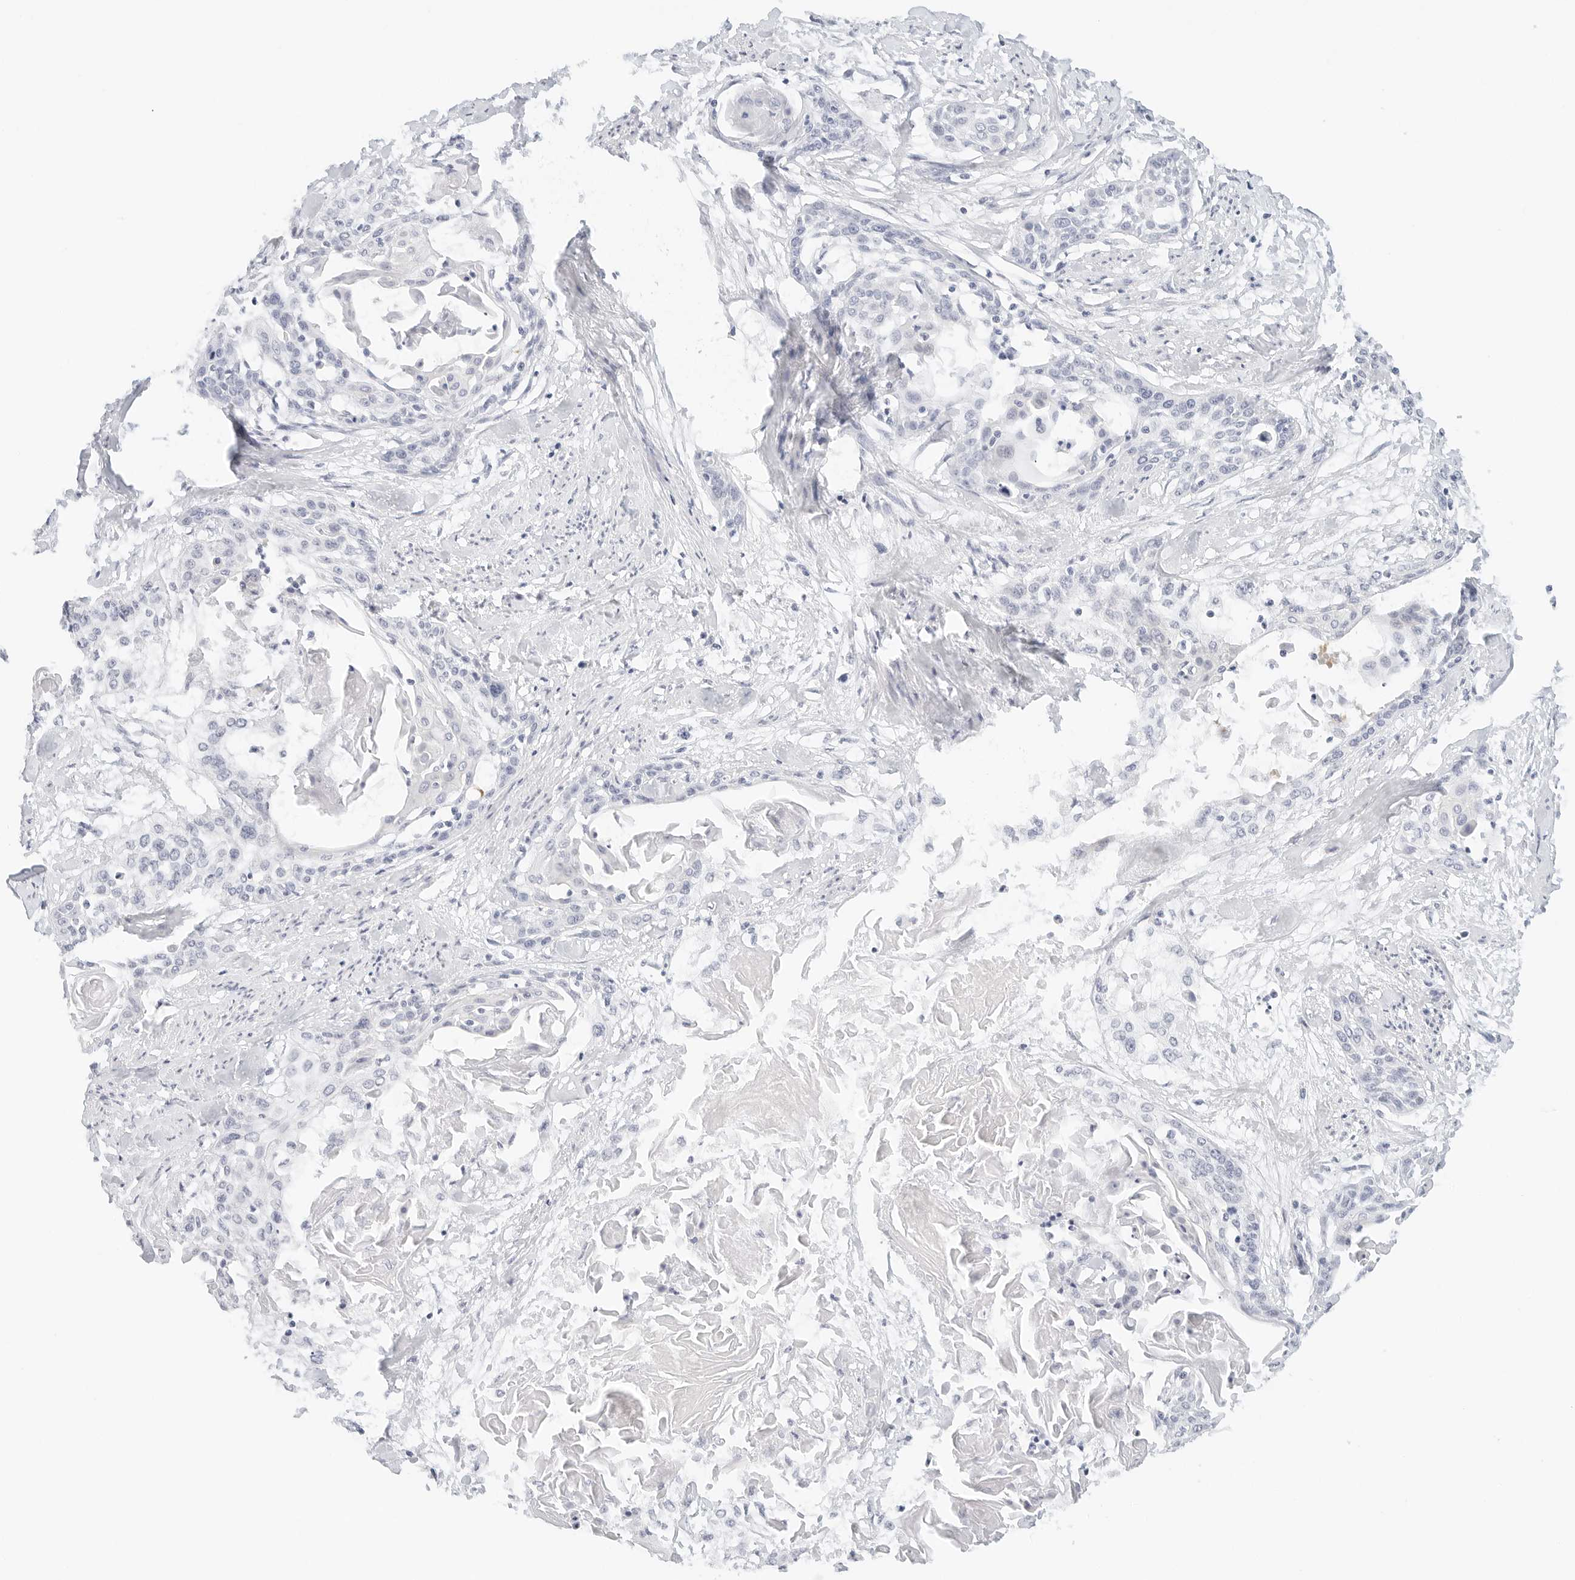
{"staining": {"intensity": "negative", "quantity": "none", "location": "none"}, "tissue": "cervical cancer", "cell_type": "Tumor cells", "image_type": "cancer", "snomed": [{"axis": "morphology", "description": "Squamous cell carcinoma, NOS"}, {"axis": "topography", "description": "Cervix"}], "caption": "Cervical squamous cell carcinoma was stained to show a protein in brown. There is no significant expression in tumor cells.", "gene": "CD22", "patient": {"sex": "female", "age": 57}}